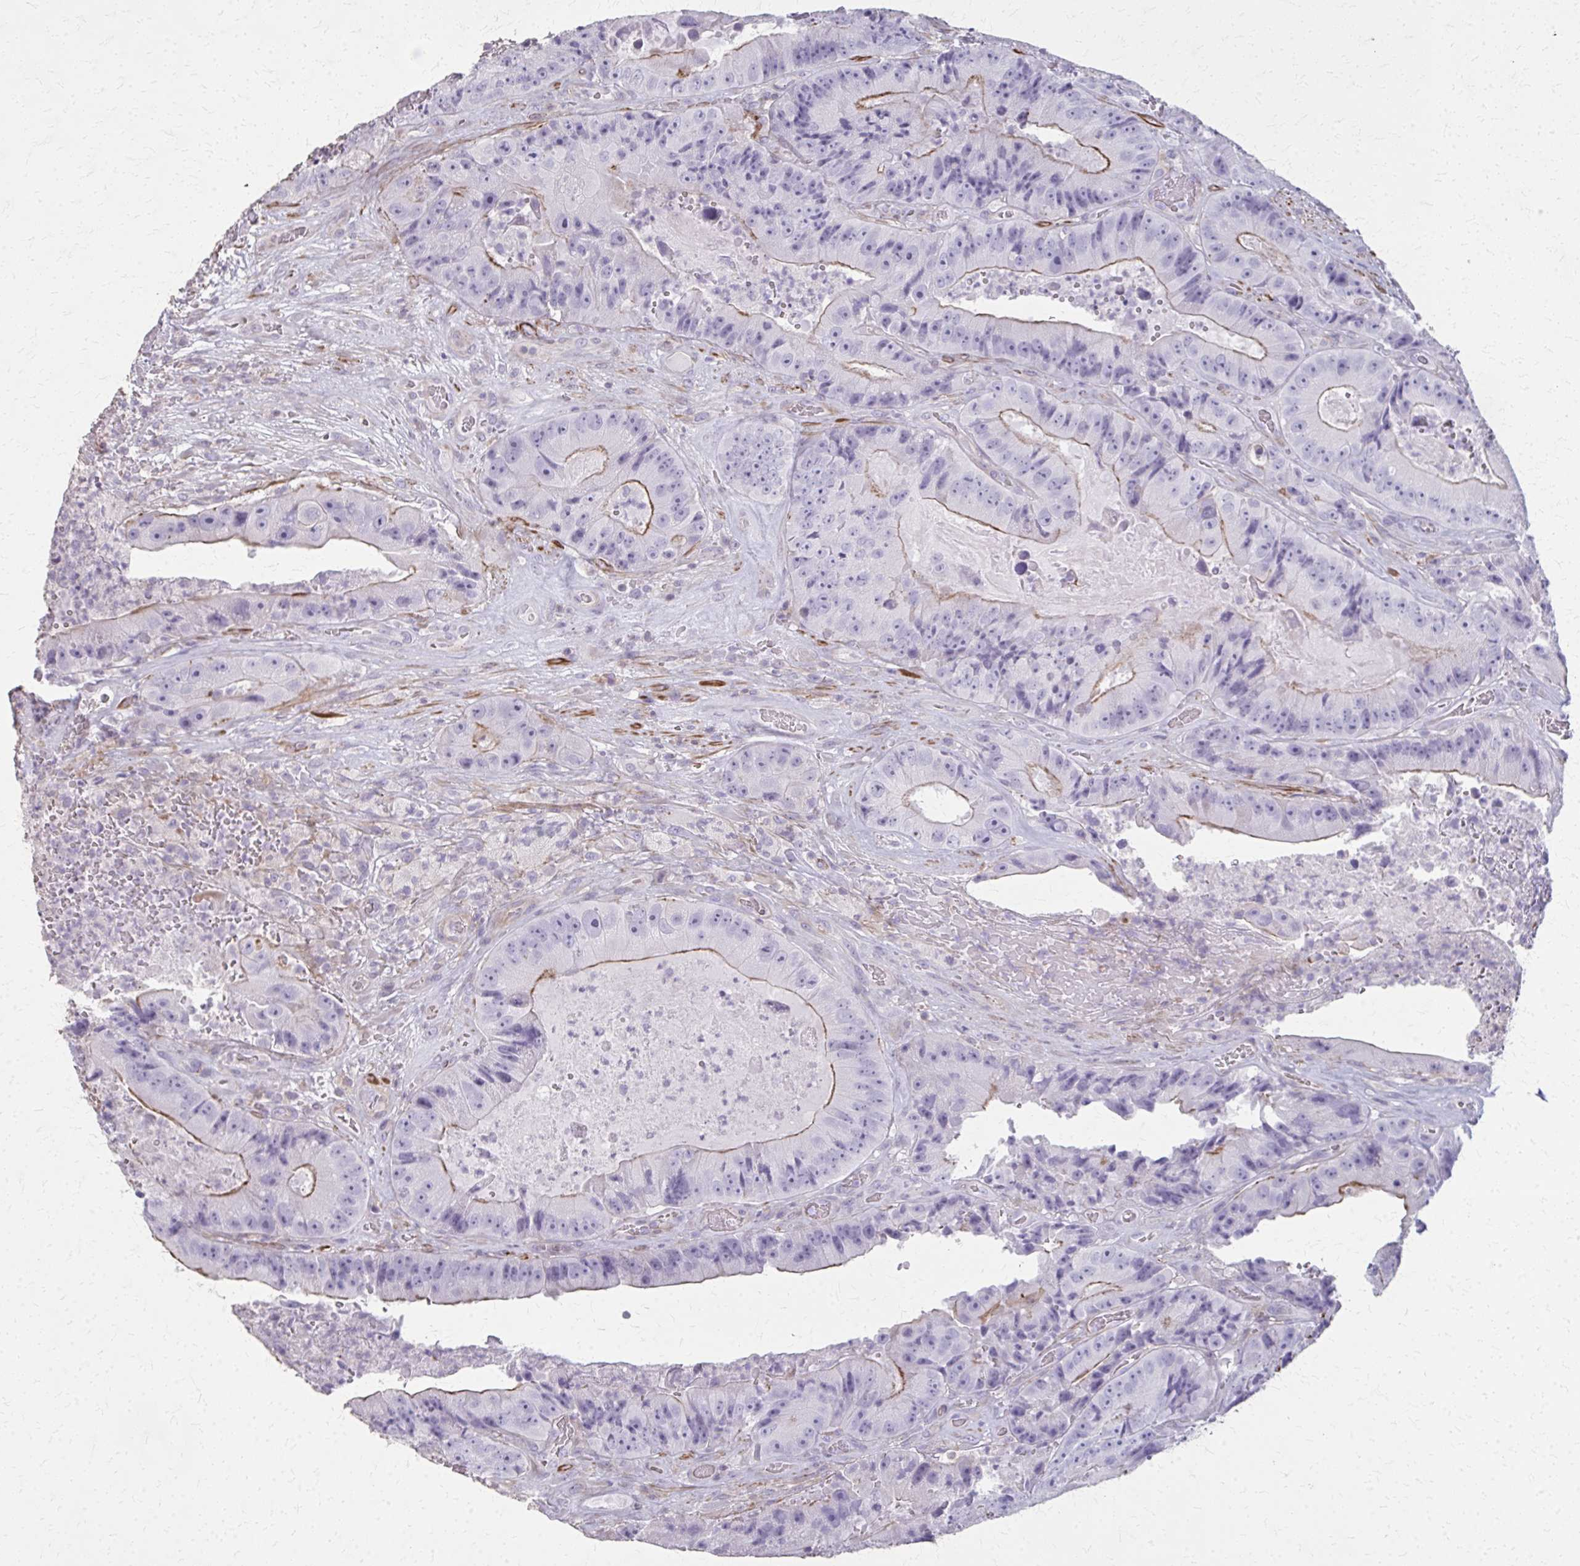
{"staining": {"intensity": "moderate", "quantity": "25%-75%", "location": "cytoplasmic/membranous"}, "tissue": "colorectal cancer", "cell_type": "Tumor cells", "image_type": "cancer", "snomed": [{"axis": "morphology", "description": "Adenocarcinoma, NOS"}, {"axis": "topography", "description": "Colon"}], "caption": "Colorectal cancer stained with a brown dye demonstrates moderate cytoplasmic/membranous positive staining in about 25%-75% of tumor cells.", "gene": "TENM4", "patient": {"sex": "female", "age": 86}}